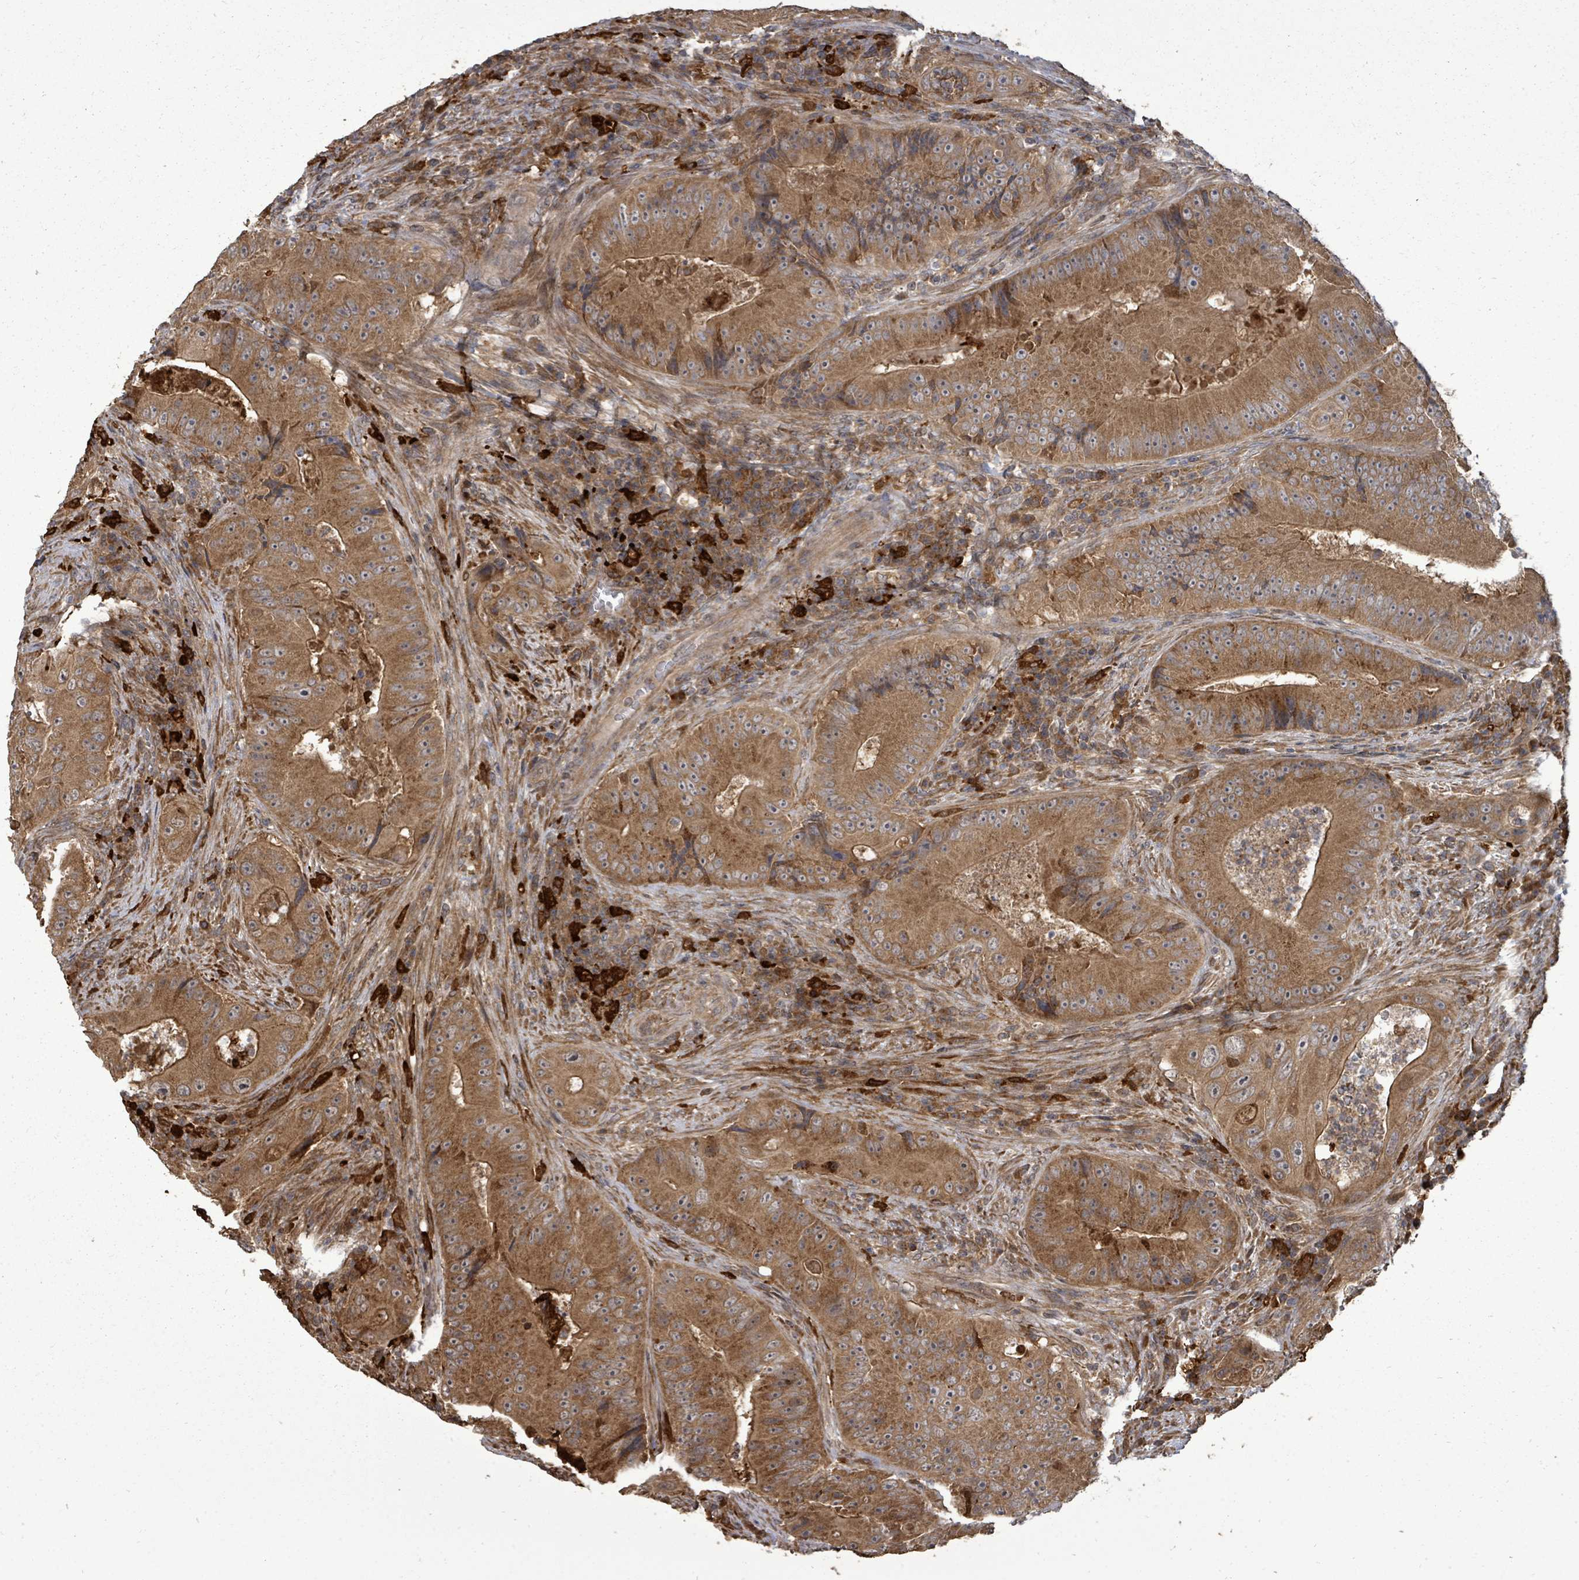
{"staining": {"intensity": "moderate", "quantity": ">75%", "location": "cytoplasmic/membranous"}, "tissue": "colorectal cancer", "cell_type": "Tumor cells", "image_type": "cancer", "snomed": [{"axis": "morphology", "description": "Adenocarcinoma, NOS"}, {"axis": "topography", "description": "Colon"}], "caption": "The photomicrograph demonstrates immunohistochemical staining of colorectal cancer. There is moderate cytoplasmic/membranous expression is identified in approximately >75% of tumor cells. The protein is stained brown, and the nuclei are stained in blue (DAB (3,3'-diaminobenzidine) IHC with brightfield microscopy, high magnification).", "gene": "EIF3C", "patient": {"sex": "female", "age": 86}}